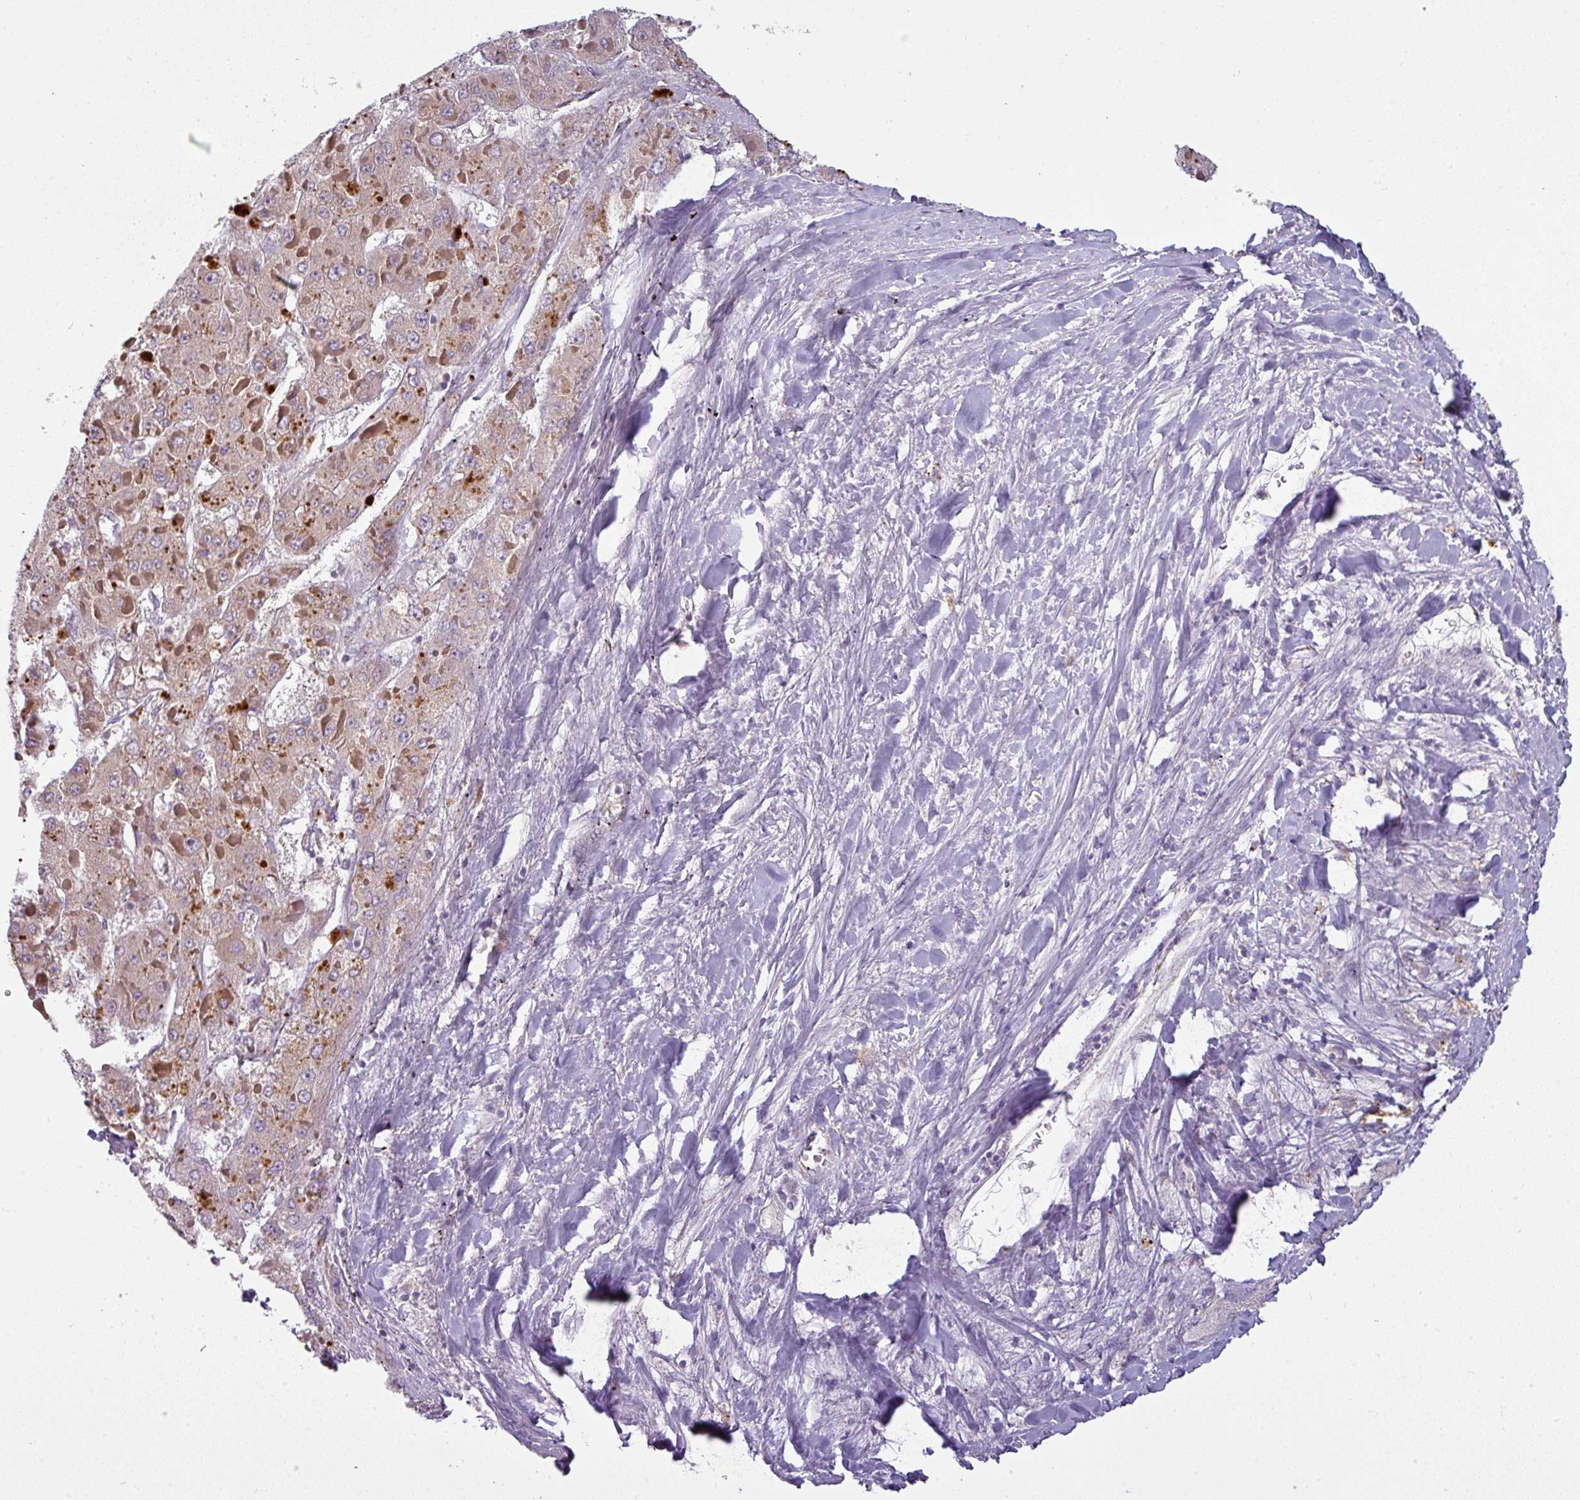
{"staining": {"intensity": "weak", "quantity": ">75%", "location": "cytoplasmic/membranous"}, "tissue": "liver cancer", "cell_type": "Tumor cells", "image_type": "cancer", "snomed": [{"axis": "morphology", "description": "Carcinoma, Hepatocellular, NOS"}, {"axis": "topography", "description": "Liver"}], "caption": "Hepatocellular carcinoma (liver) stained for a protein demonstrates weak cytoplasmic/membranous positivity in tumor cells.", "gene": "PNMA6A", "patient": {"sex": "female", "age": 73}}